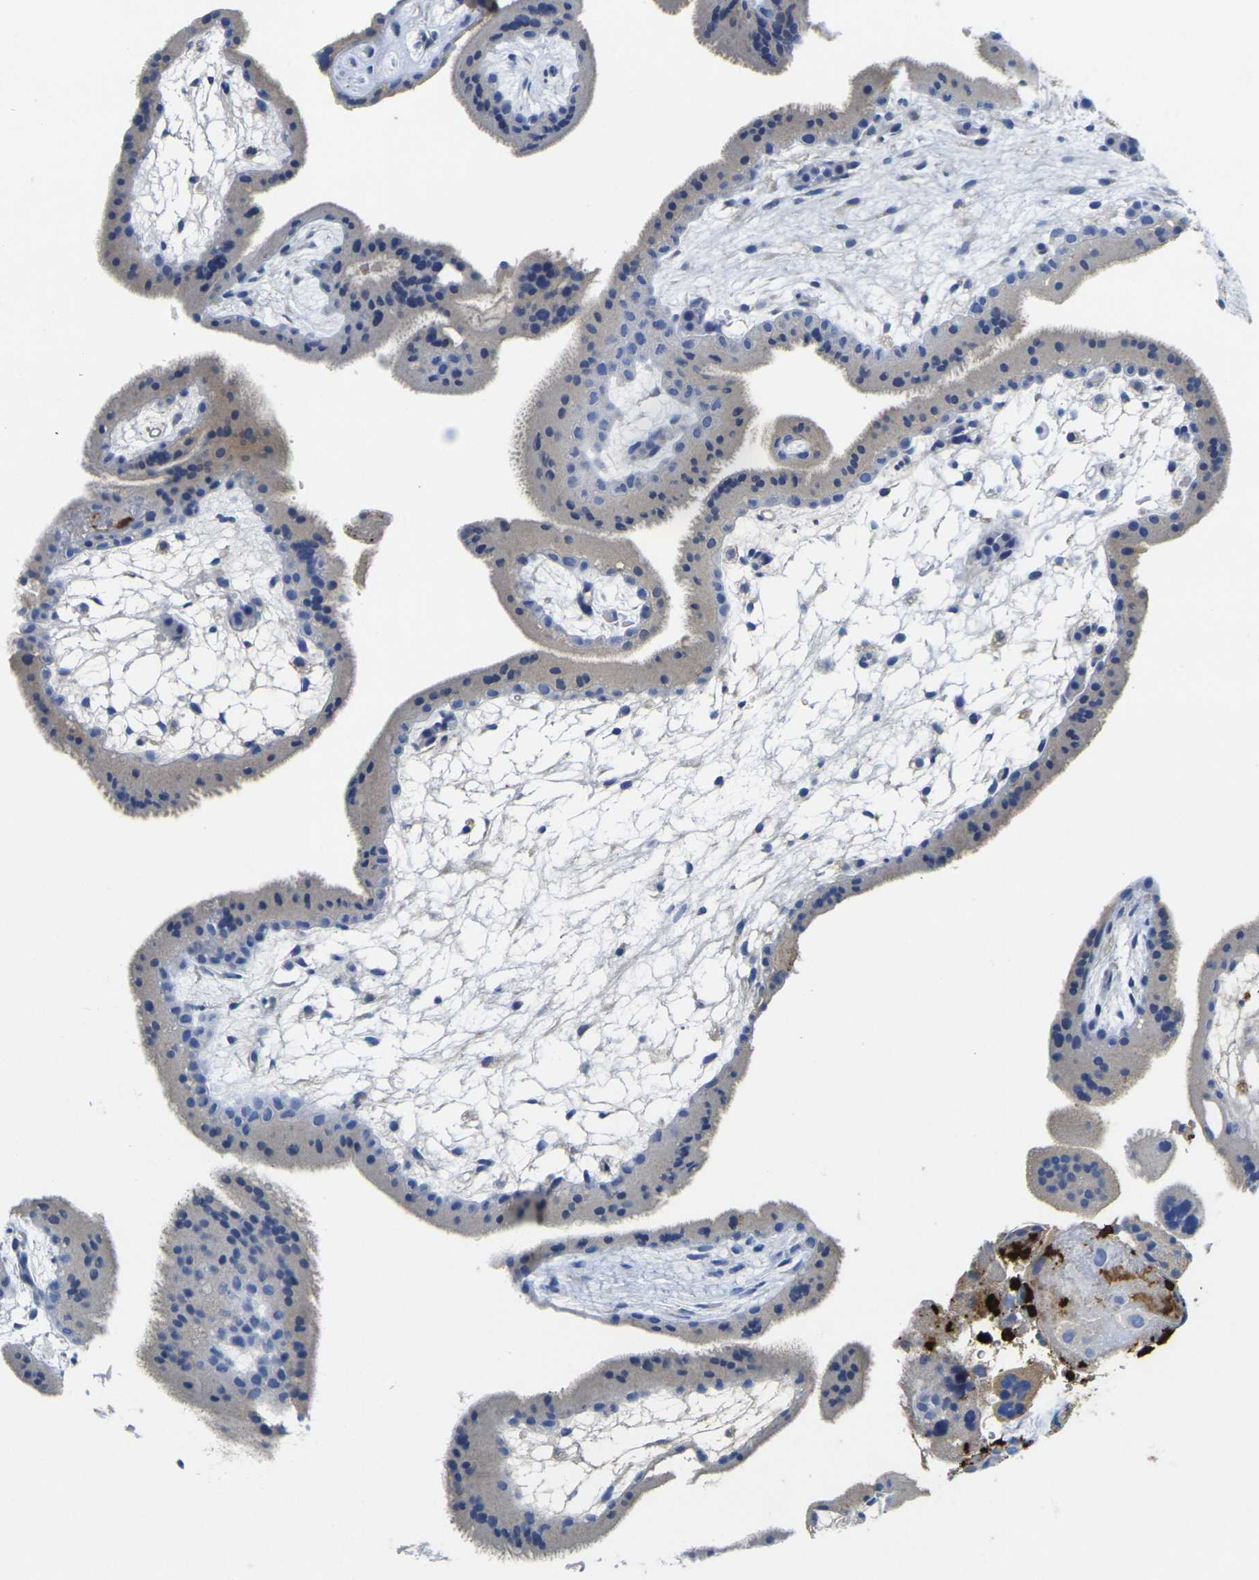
{"staining": {"intensity": "negative", "quantity": "none", "location": "none"}, "tissue": "placenta", "cell_type": "Trophoblastic cells", "image_type": "normal", "snomed": [{"axis": "morphology", "description": "Normal tissue, NOS"}, {"axis": "topography", "description": "Placenta"}], "caption": "A photomicrograph of placenta stained for a protein demonstrates no brown staining in trophoblastic cells. (Immunohistochemistry (ihc), brightfield microscopy, high magnification).", "gene": "S100A9", "patient": {"sex": "female", "age": 19}}